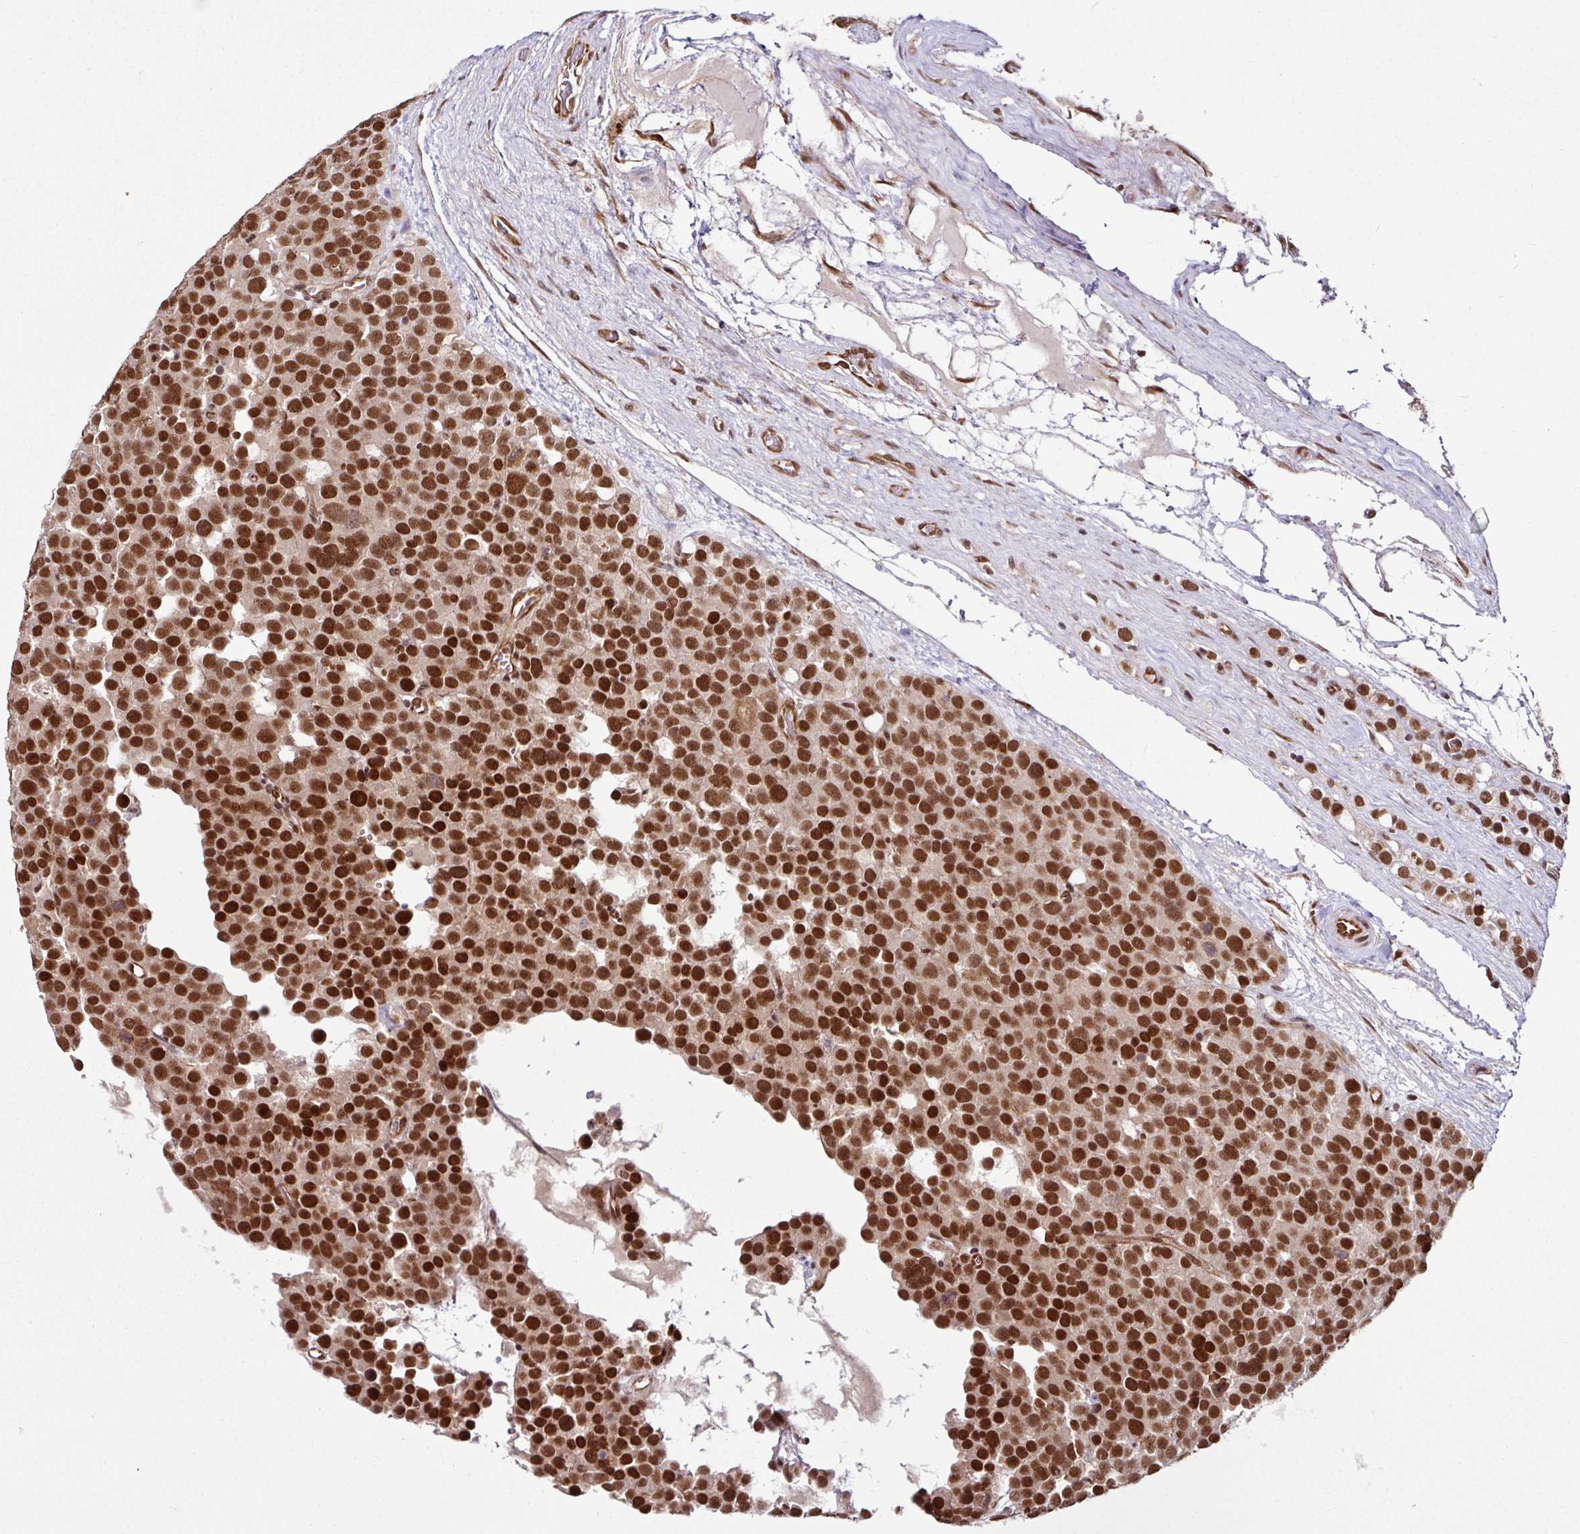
{"staining": {"intensity": "strong", "quantity": ">75%", "location": "nuclear"}, "tissue": "testis cancer", "cell_type": "Tumor cells", "image_type": "cancer", "snomed": [{"axis": "morphology", "description": "Seminoma, NOS"}, {"axis": "topography", "description": "Testis"}], "caption": "IHC (DAB) staining of human seminoma (testis) displays strong nuclear protein expression in about >75% of tumor cells. (IHC, brightfield microscopy, high magnification).", "gene": "MORF4L2", "patient": {"sex": "male", "age": 71}}